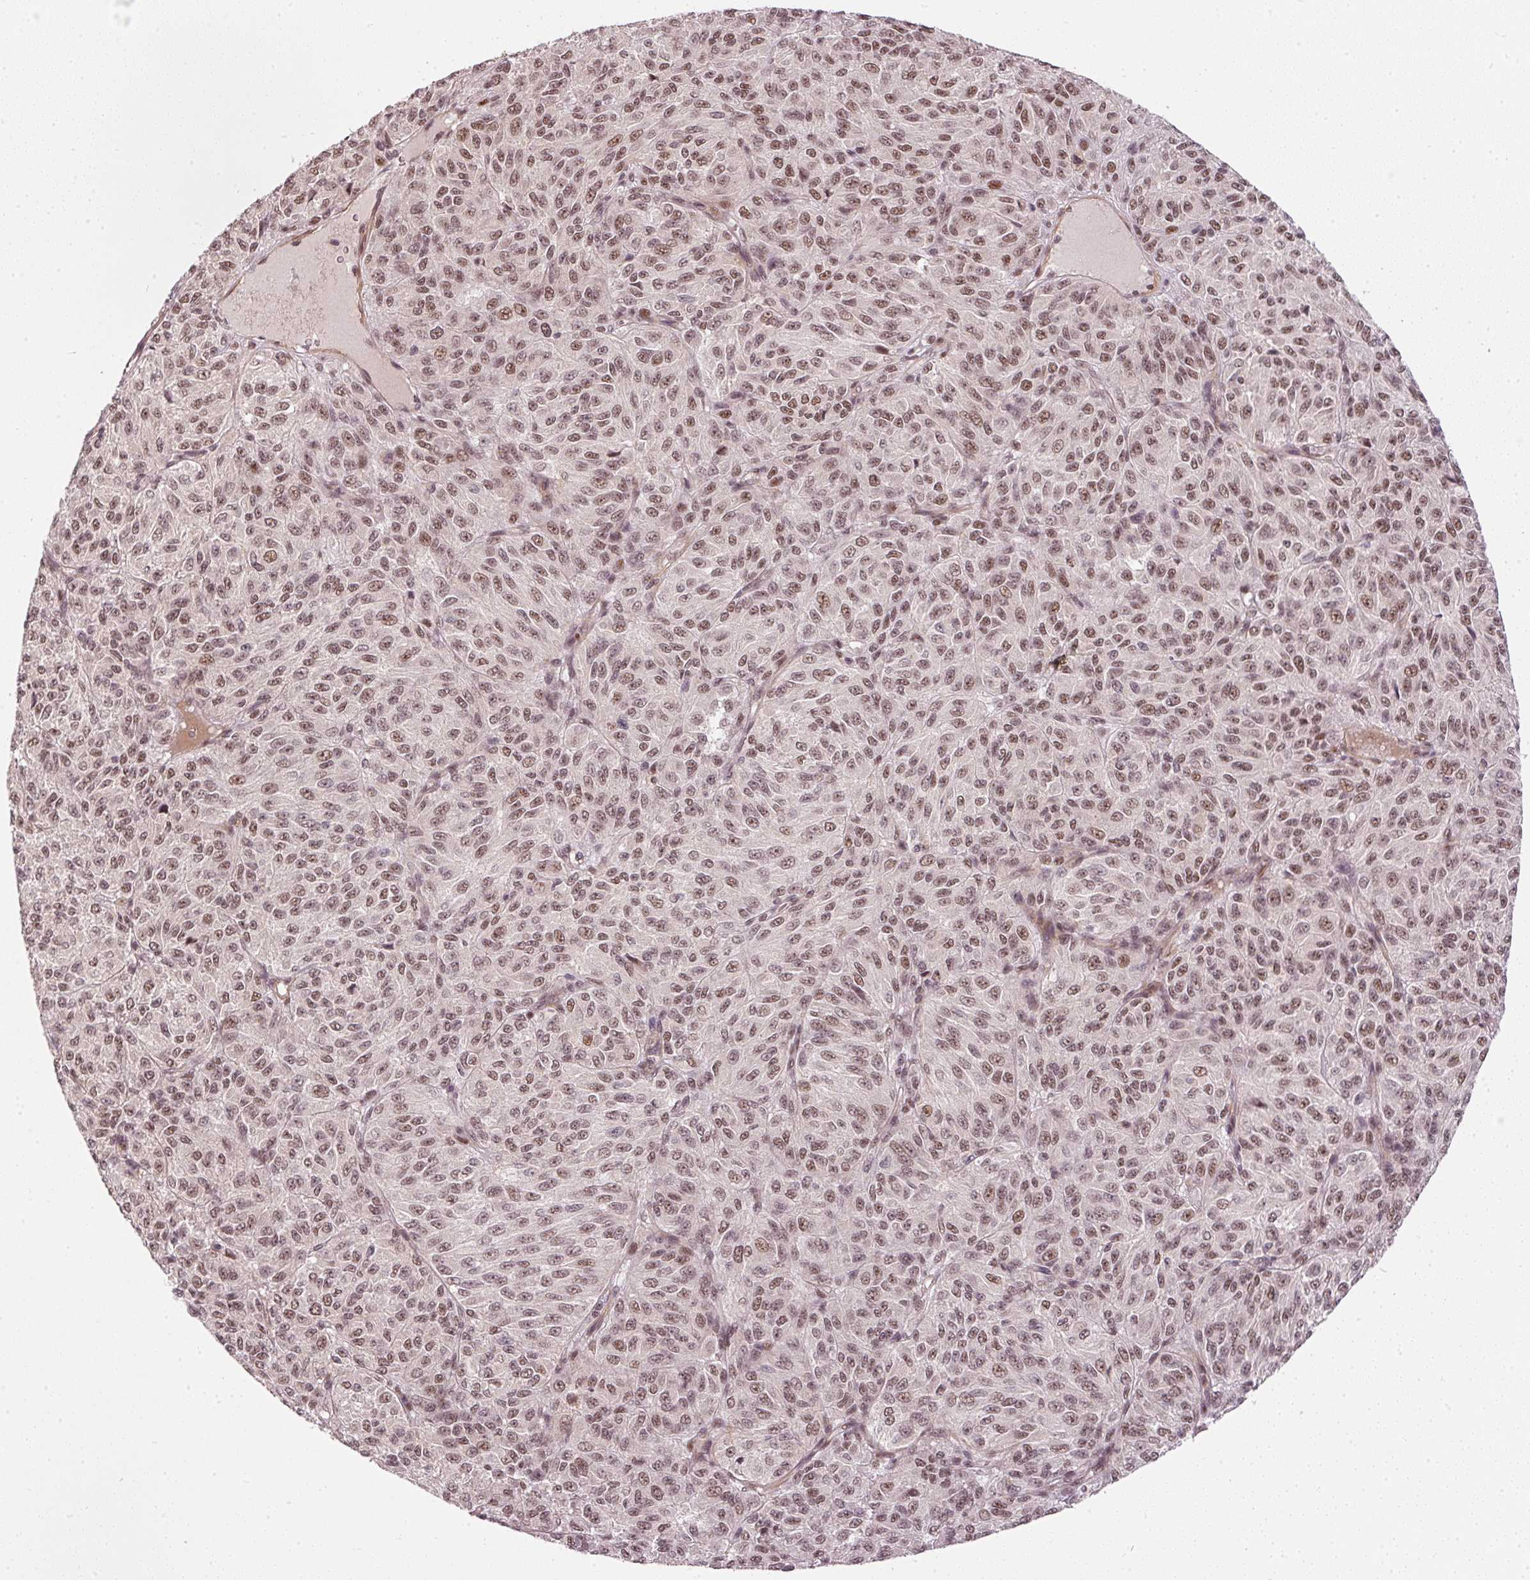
{"staining": {"intensity": "moderate", "quantity": ">75%", "location": "nuclear"}, "tissue": "melanoma", "cell_type": "Tumor cells", "image_type": "cancer", "snomed": [{"axis": "morphology", "description": "Malignant melanoma, Metastatic site"}, {"axis": "topography", "description": "Brain"}], "caption": "Immunohistochemistry (IHC) (DAB (3,3'-diaminobenzidine)) staining of human malignant melanoma (metastatic site) exhibits moderate nuclear protein expression in about >75% of tumor cells. The protein is stained brown, and the nuclei are stained in blue (DAB IHC with brightfield microscopy, high magnification).", "gene": "THOC6", "patient": {"sex": "female", "age": 56}}